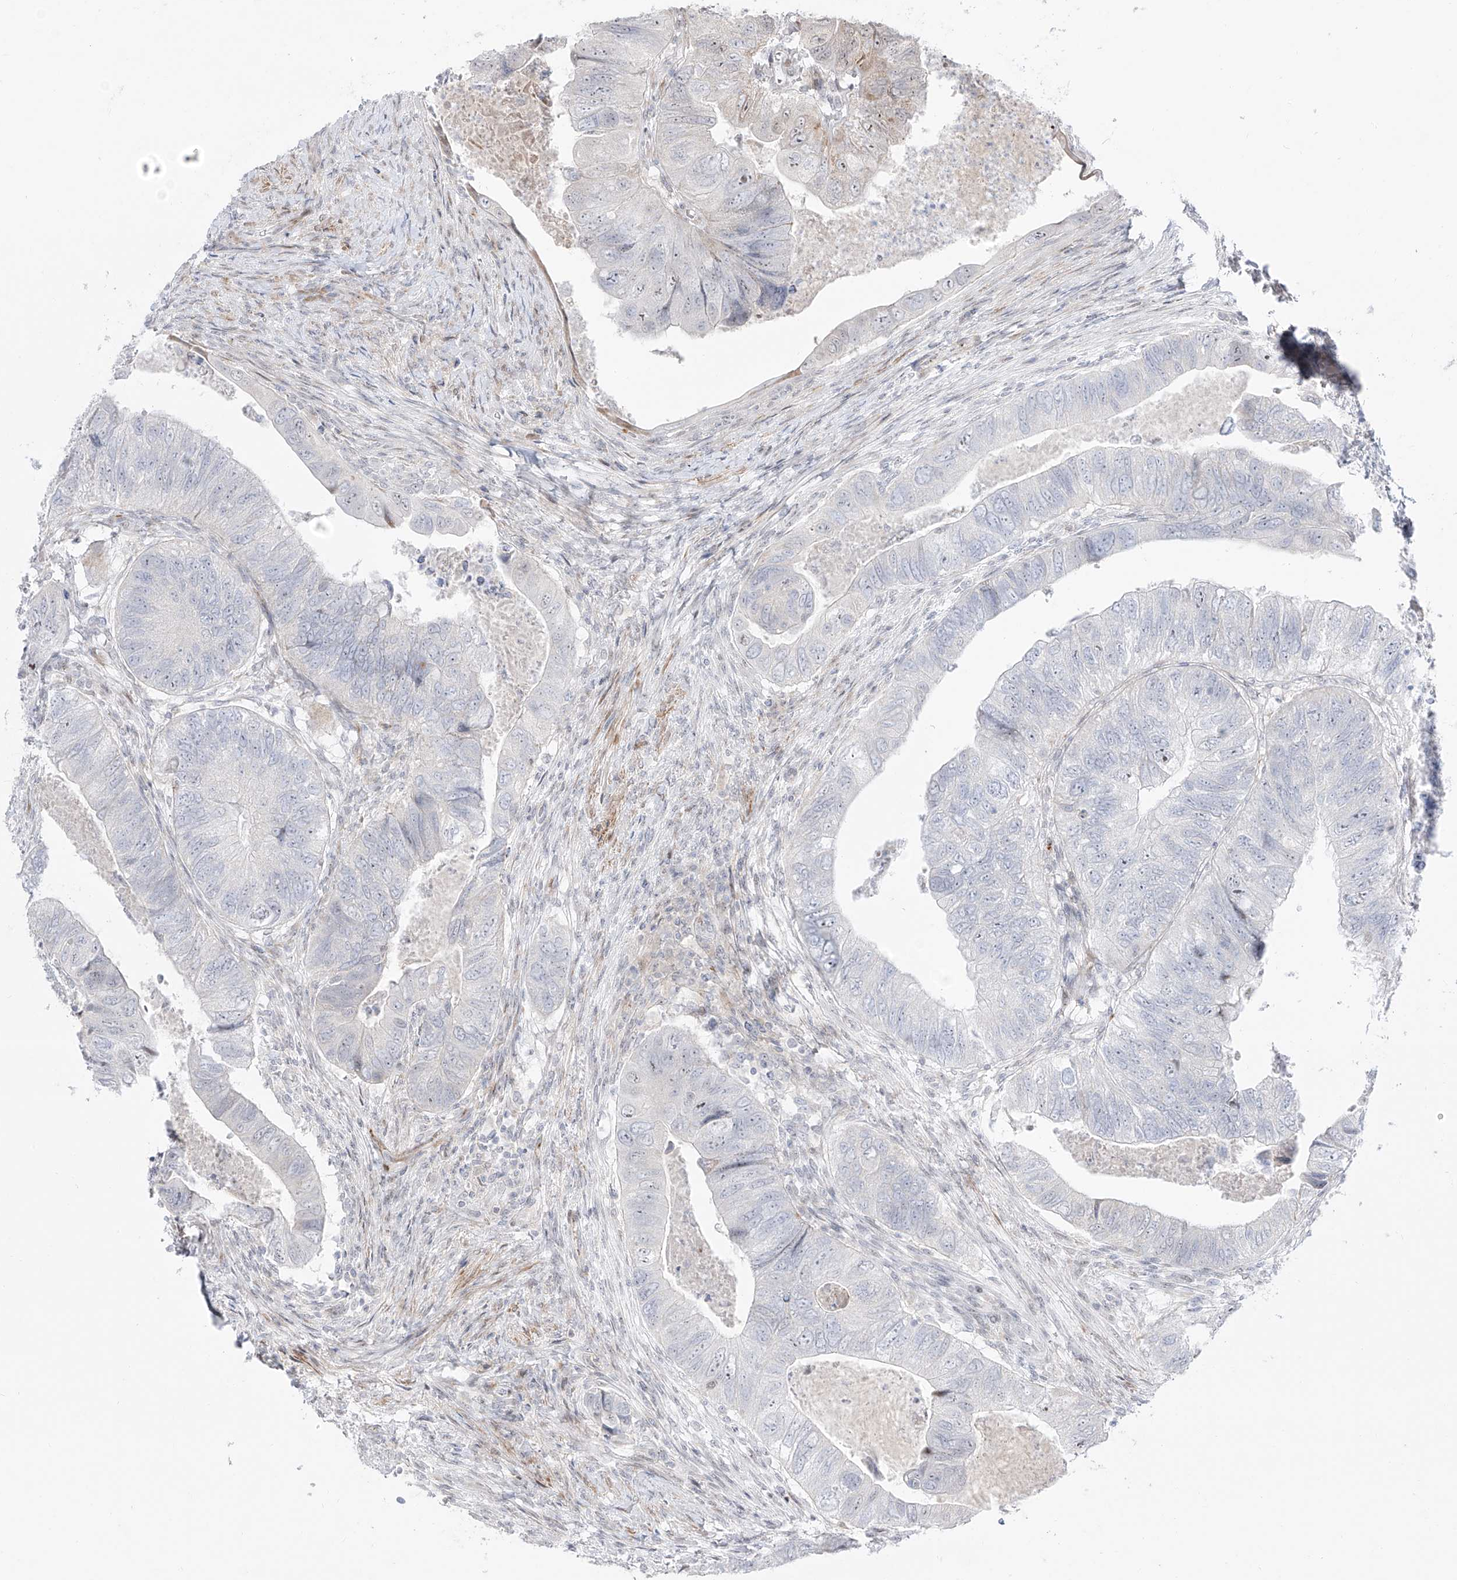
{"staining": {"intensity": "negative", "quantity": "none", "location": "none"}, "tissue": "colorectal cancer", "cell_type": "Tumor cells", "image_type": "cancer", "snomed": [{"axis": "morphology", "description": "Adenocarcinoma, NOS"}, {"axis": "topography", "description": "Rectum"}], "caption": "High power microscopy image of an IHC micrograph of colorectal cancer, revealing no significant staining in tumor cells.", "gene": "ZNF180", "patient": {"sex": "male", "age": 63}}